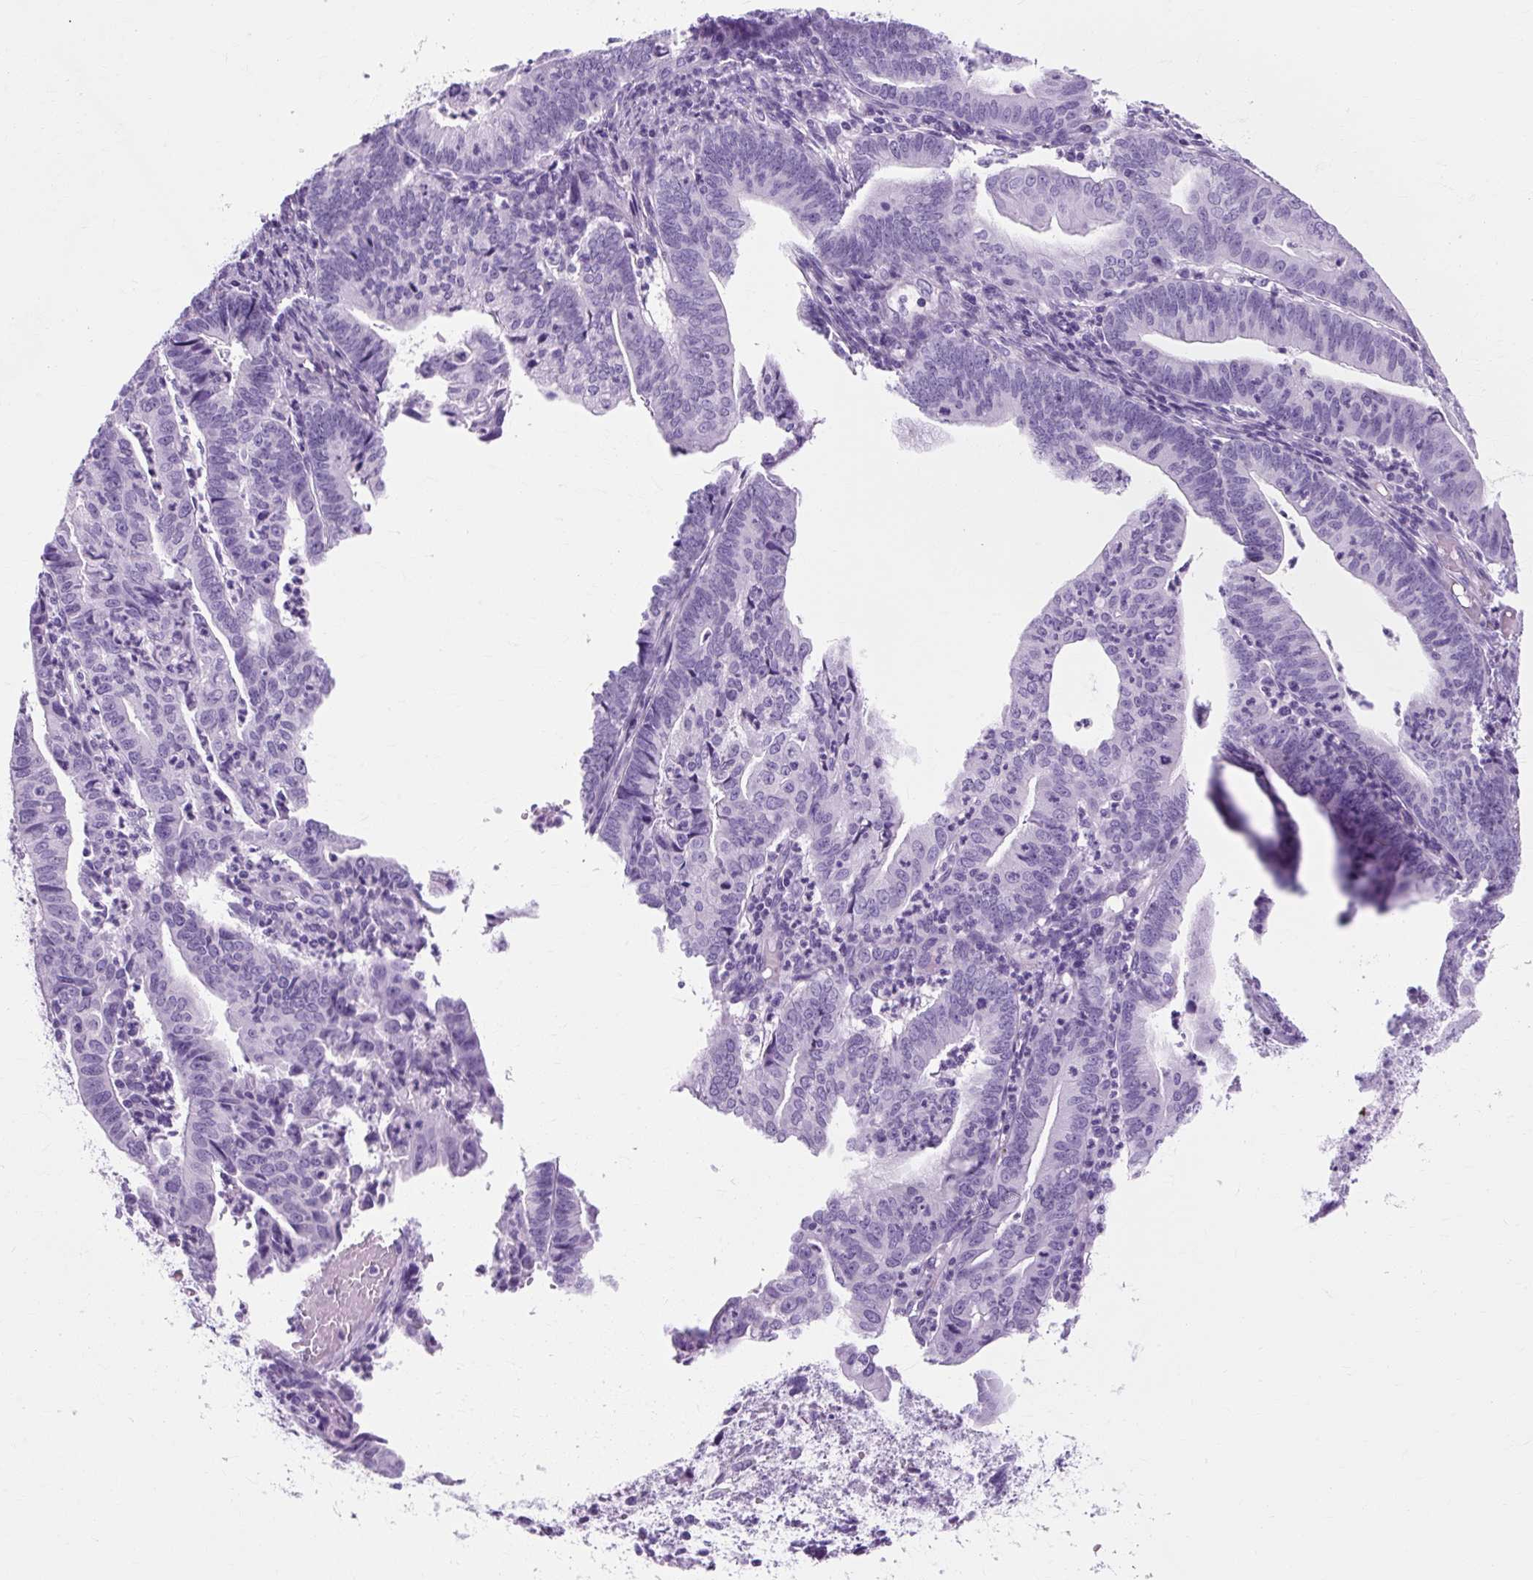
{"staining": {"intensity": "negative", "quantity": "none", "location": "none"}, "tissue": "endometrial cancer", "cell_type": "Tumor cells", "image_type": "cancer", "snomed": [{"axis": "morphology", "description": "Adenocarcinoma, NOS"}, {"axis": "topography", "description": "Endometrium"}], "caption": "Human endometrial cancer (adenocarcinoma) stained for a protein using IHC reveals no staining in tumor cells.", "gene": "TMEM89", "patient": {"sex": "female", "age": 60}}